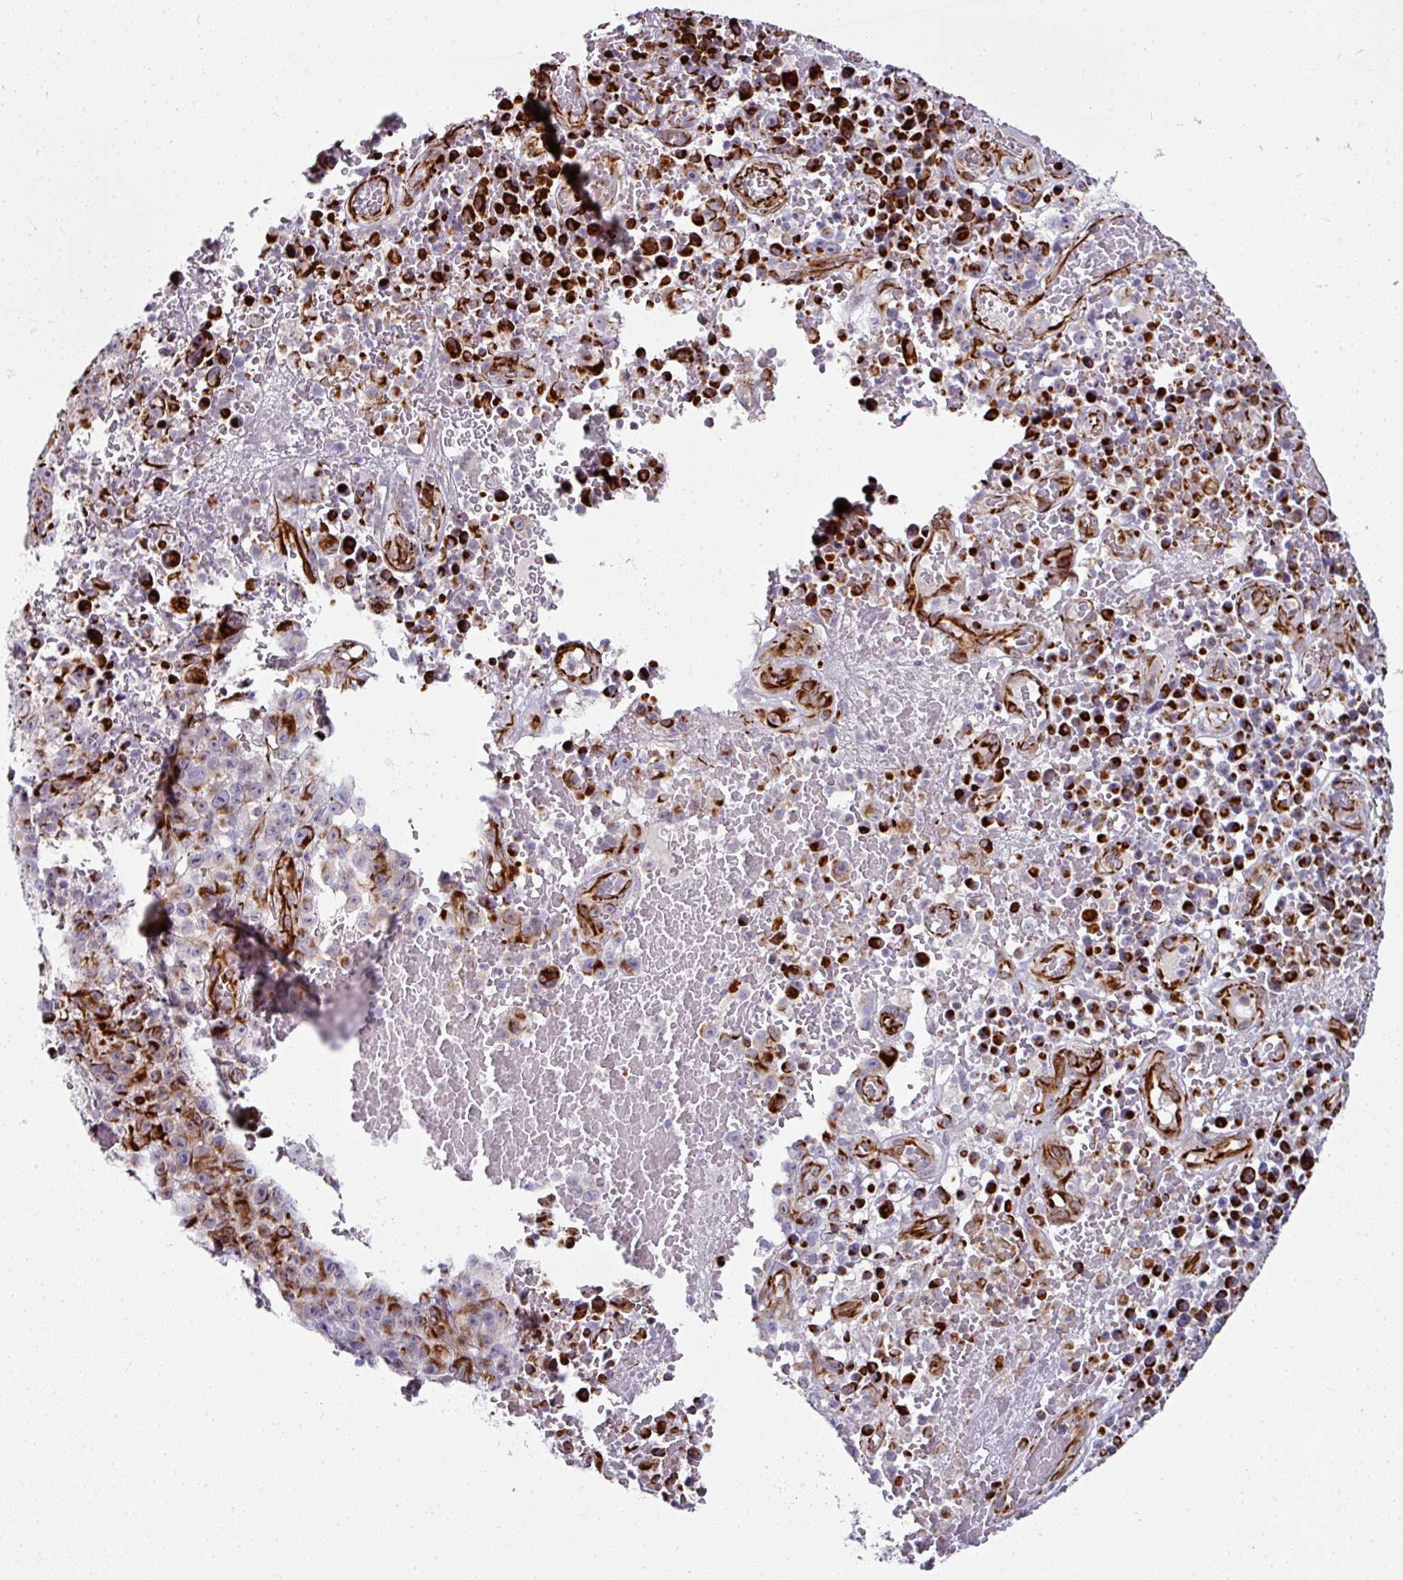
{"staining": {"intensity": "strong", "quantity": "25%-75%", "location": "cytoplasmic/membranous"}, "tissue": "melanoma", "cell_type": "Tumor cells", "image_type": "cancer", "snomed": [{"axis": "morphology", "description": "Malignant melanoma, NOS"}, {"axis": "topography", "description": "Skin"}], "caption": "This photomicrograph demonstrates malignant melanoma stained with IHC to label a protein in brown. The cytoplasmic/membranous of tumor cells show strong positivity for the protein. Nuclei are counter-stained blue.", "gene": "TMPRSS9", "patient": {"sex": "female", "age": 82}}